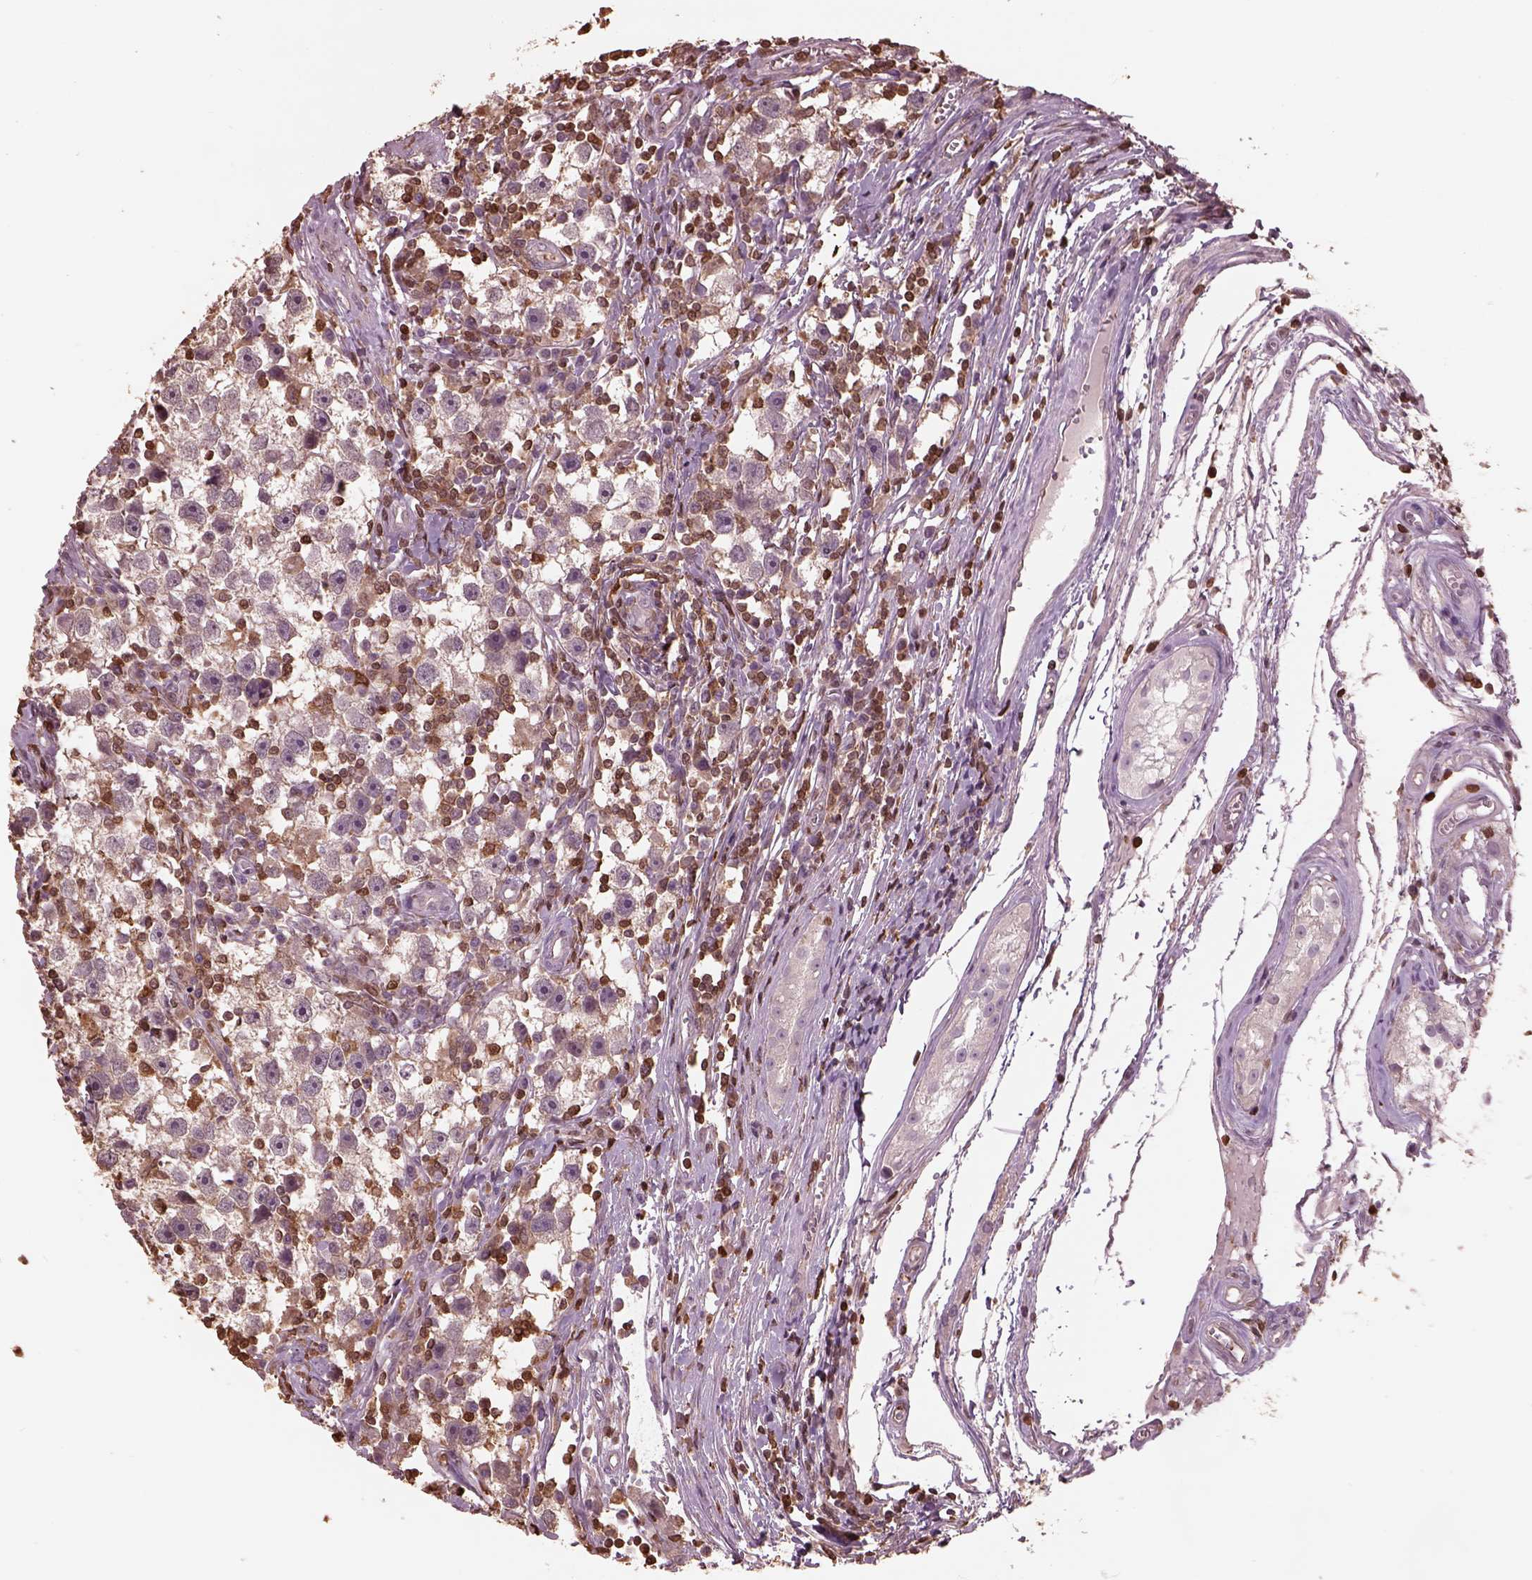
{"staining": {"intensity": "weak", "quantity": "<25%", "location": "cytoplasmic/membranous"}, "tissue": "testis cancer", "cell_type": "Tumor cells", "image_type": "cancer", "snomed": [{"axis": "morphology", "description": "Seminoma, NOS"}, {"axis": "topography", "description": "Testis"}], "caption": "Immunohistochemistry (IHC) micrograph of neoplastic tissue: seminoma (testis) stained with DAB reveals no significant protein staining in tumor cells. (Immunohistochemistry, brightfield microscopy, high magnification).", "gene": "IL31RA", "patient": {"sex": "male", "age": 30}}